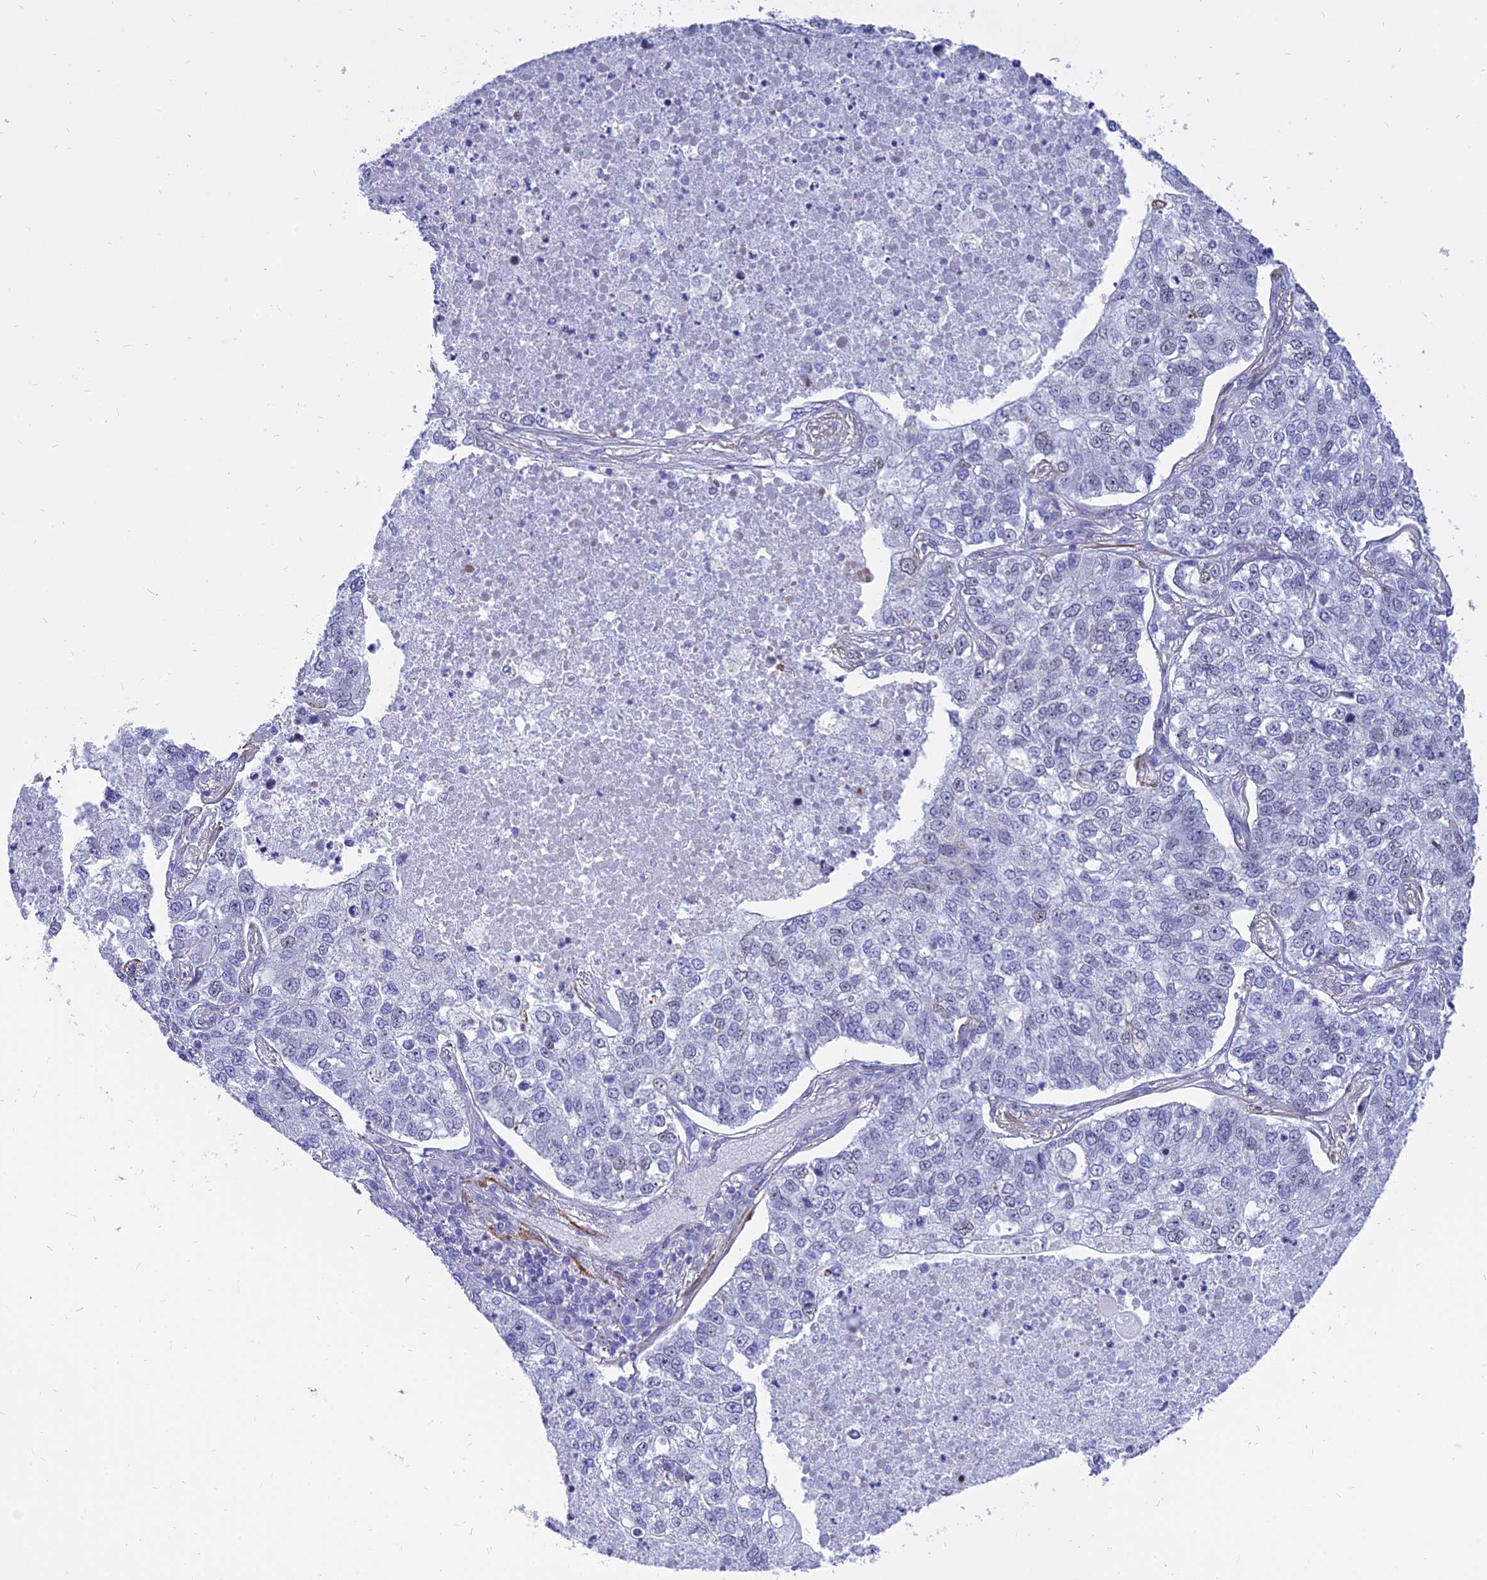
{"staining": {"intensity": "negative", "quantity": "none", "location": "none"}, "tissue": "lung cancer", "cell_type": "Tumor cells", "image_type": "cancer", "snomed": [{"axis": "morphology", "description": "Adenocarcinoma, NOS"}, {"axis": "topography", "description": "Lung"}], "caption": "Tumor cells are negative for brown protein staining in adenocarcinoma (lung).", "gene": "CENPV", "patient": {"sex": "male", "age": 49}}